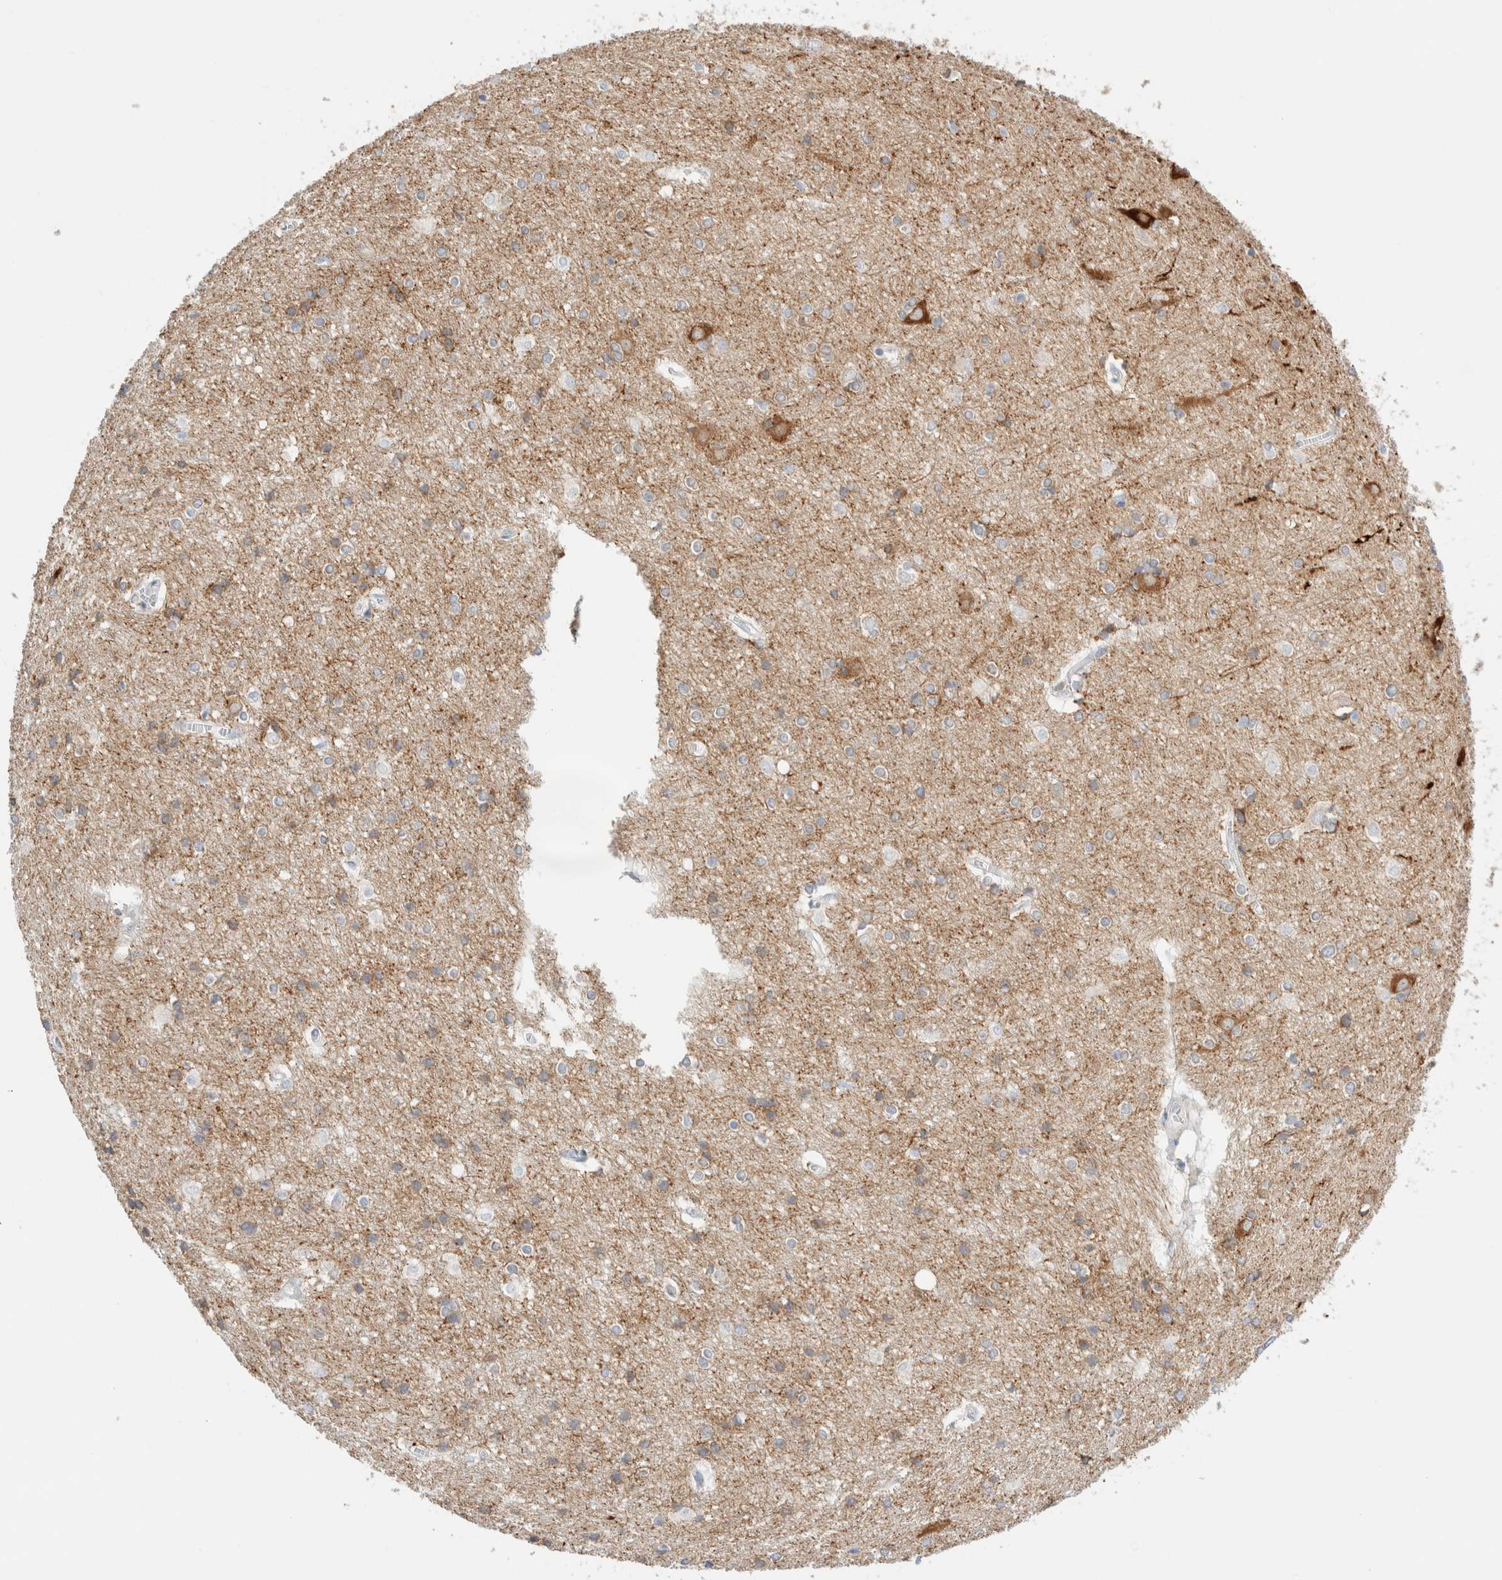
{"staining": {"intensity": "negative", "quantity": "none", "location": "none"}, "tissue": "cerebral cortex", "cell_type": "Endothelial cells", "image_type": "normal", "snomed": [{"axis": "morphology", "description": "Normal tissue, NOS"}, {"axis": "topography", "description": "Cerebral cortex"}], "caption": "This is an immunohistochemistry (IHC) micrograph of normal cerebral cortex. There is no staining in endothelial cells.", "gene": "GADD45G", "patient": {"sex": "male", "age": 54}}